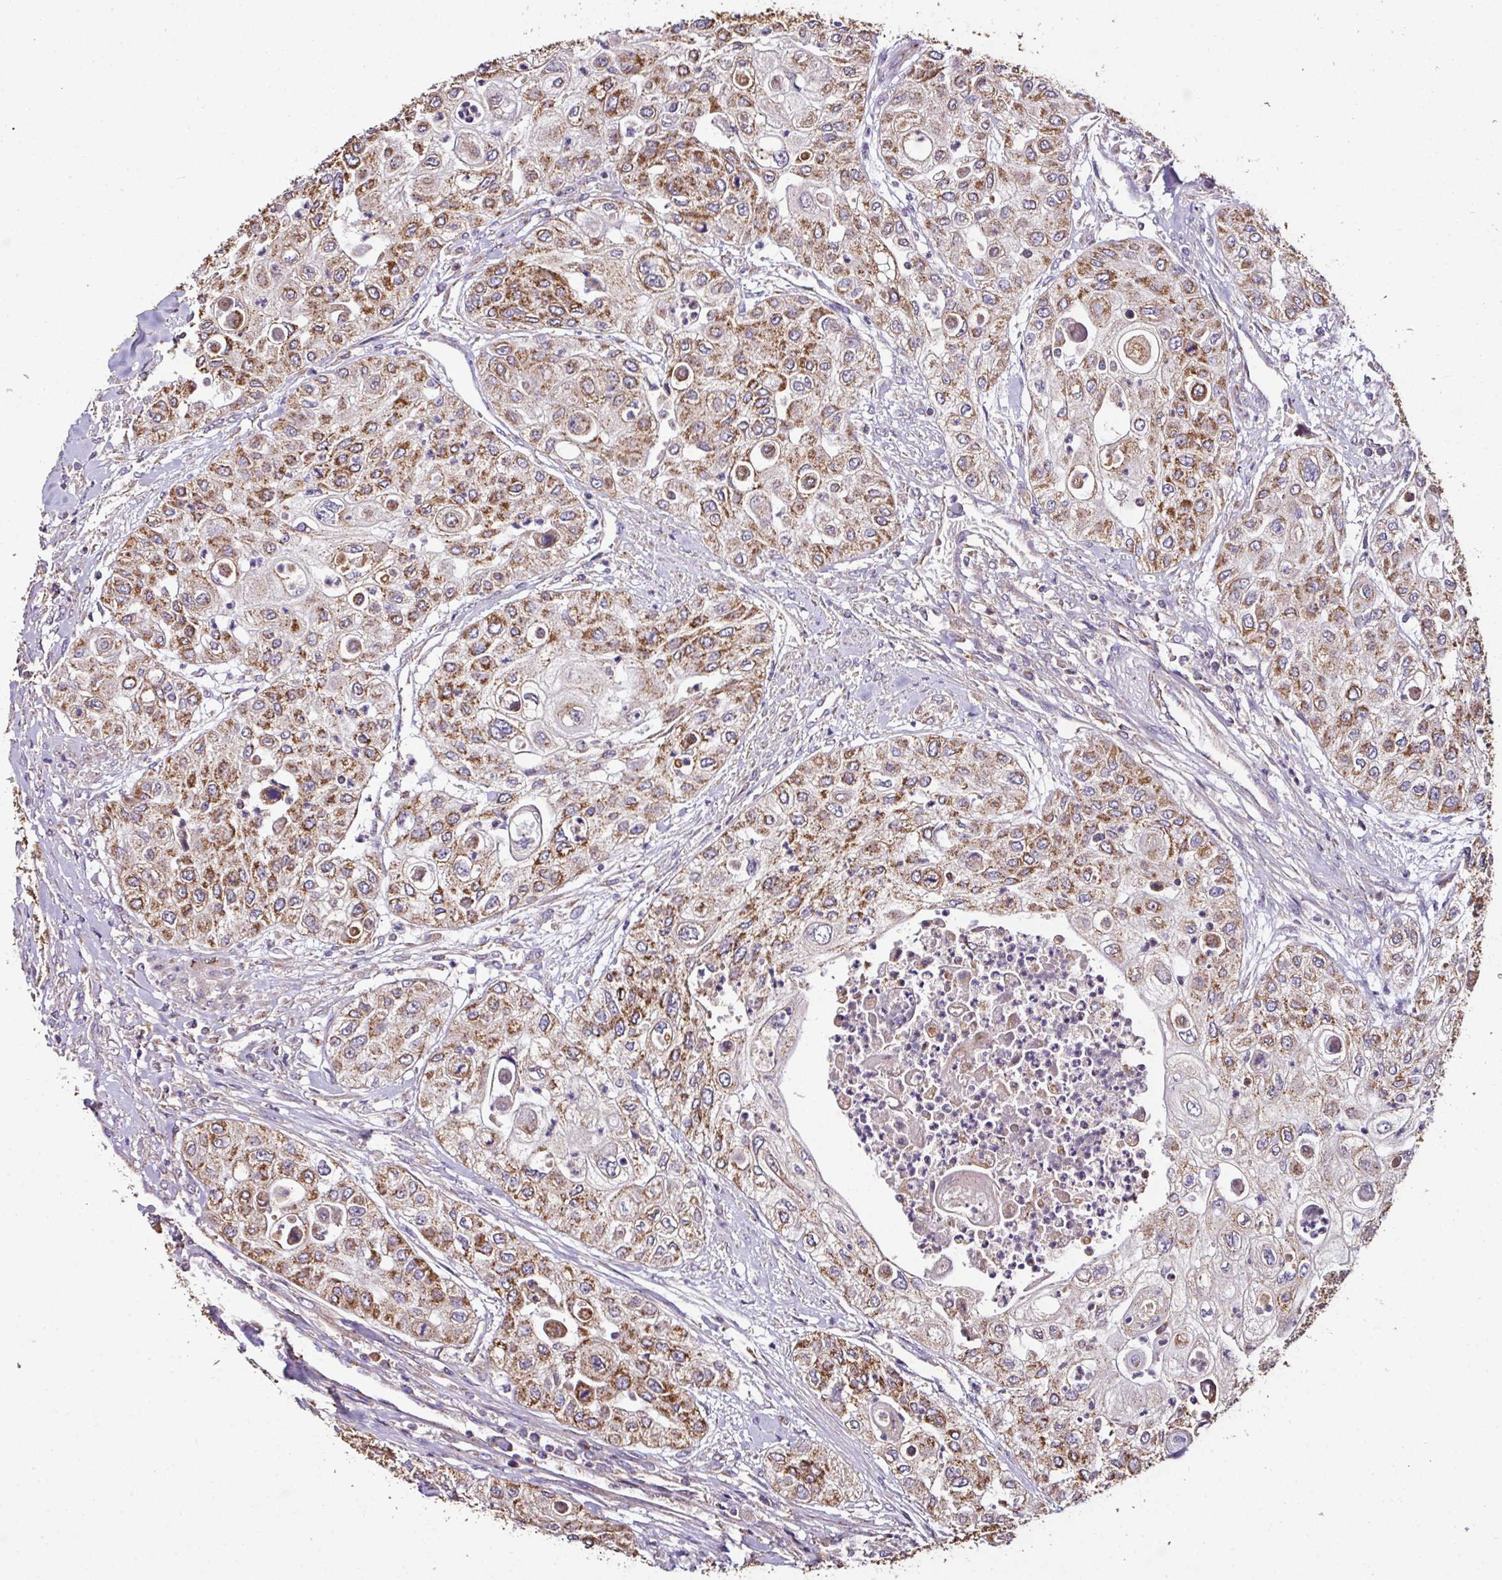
{"staining": {"intensity": "moderate", "quantity": ">75%", "location": "cytoplasmic/membranous"}, "tissue": "urothelial cancer", "cell_type": "Tumor cells", "image_type": "cancer", "snomed": [{"axis": "morphology", "description": "Urothelial carcinoma, High grade"}, {"axis": "topography", "description": "Urinary bladder"}], "caption": "An image of urothelial carcinoma (high-grade) stained for a protein shows moderate cytoplasmic/membranous brown staining in tumor cells.", "gene": "CPD", "patient": {"sex": "female", "age": 79}}